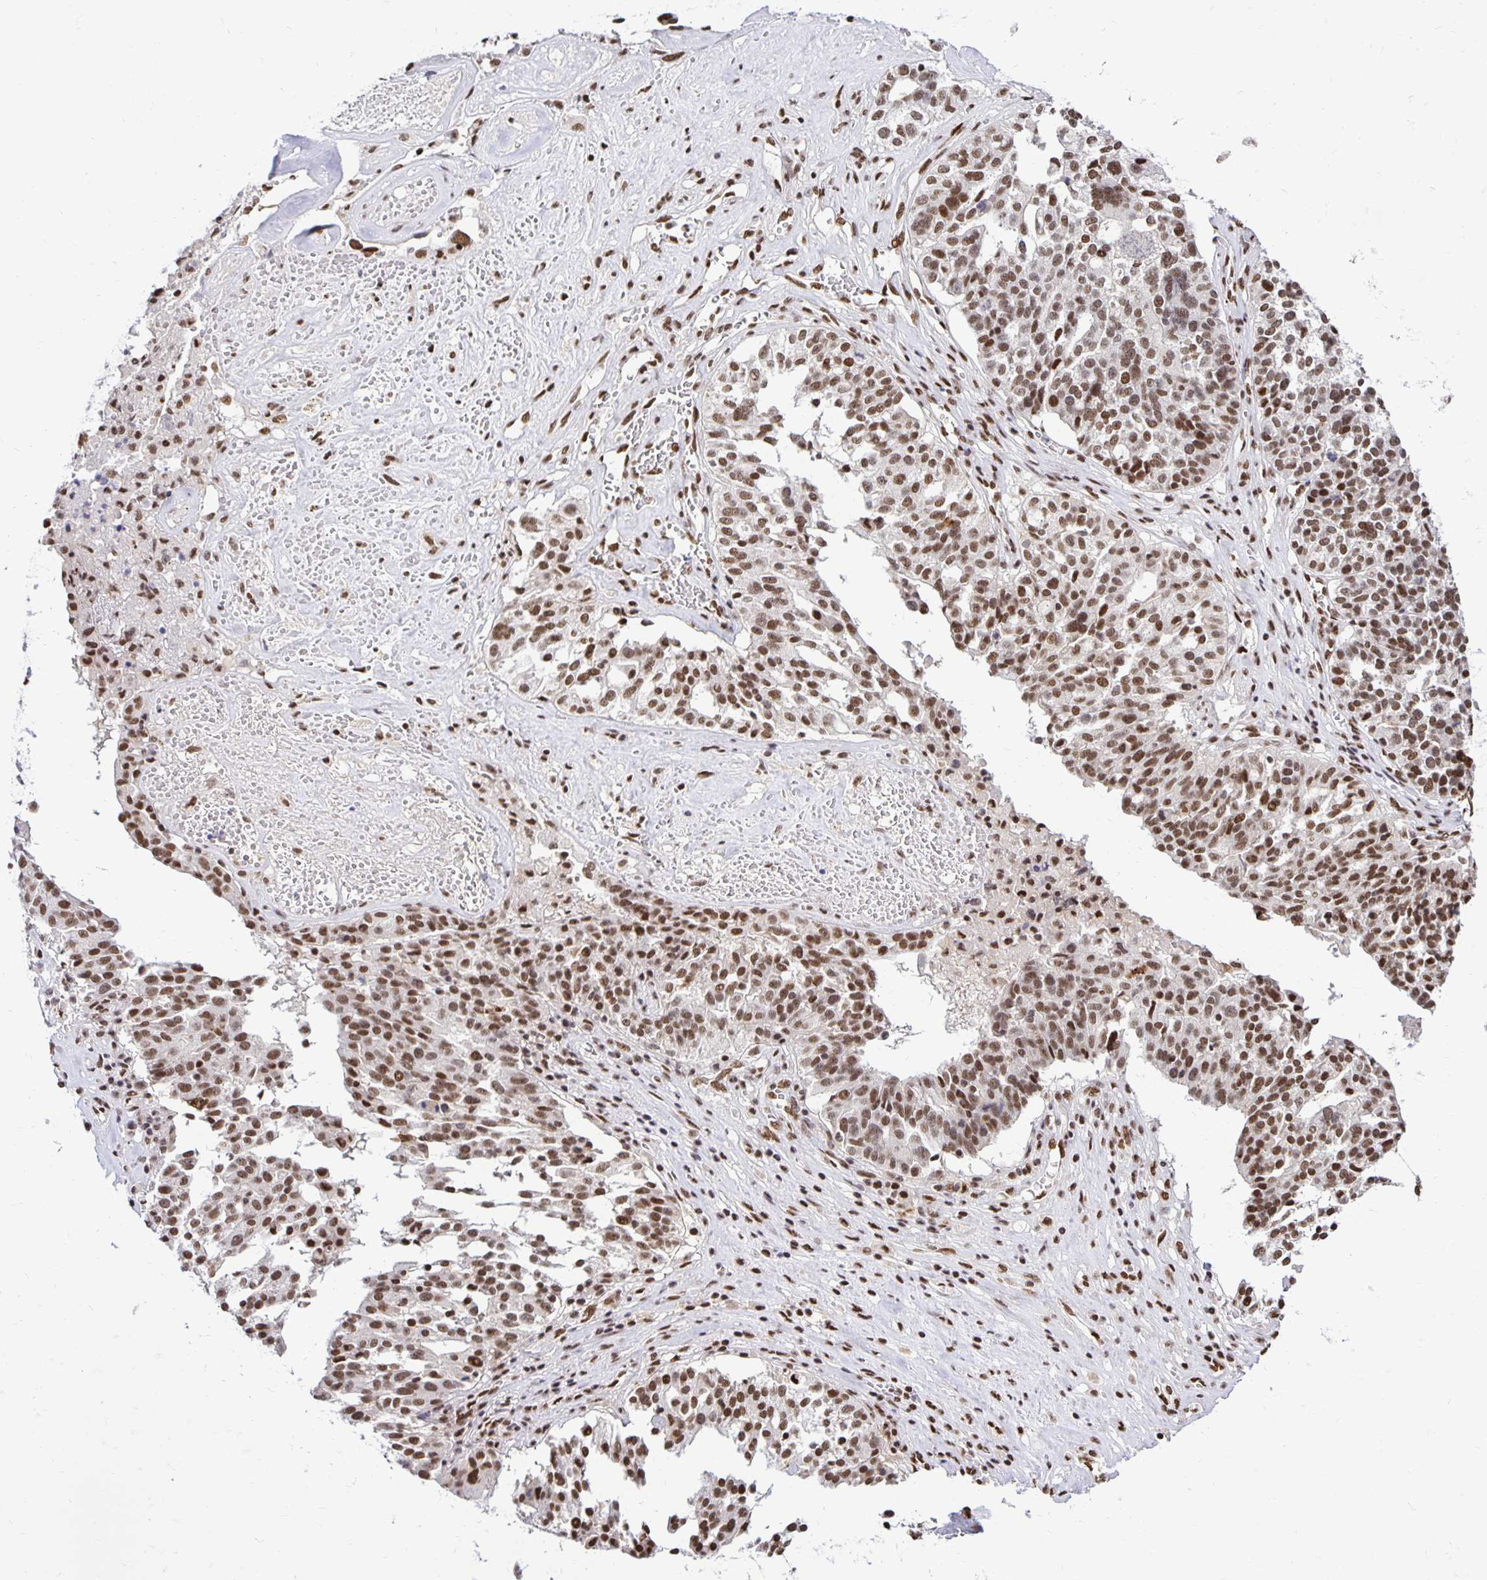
{"staining": {"intensity": "strong", "quantity": ">75%", "location": "nuclear"}, "tissue": "ovarian cancer", "cell_type": "Tumor cells", "image_type": "cancer", "snomed": [{"axis": "morphology", "description": "Cystadenocarcinoma, serous, NOS"}, {"axis": "topography", "description": "Ovary"}], "caption": "Strong nuclear expression for a protein is present in about >75% of tumor cells of ovarian cancer (serous cystadenocarcinoma) using immunohistochemistry.", "gene": "ZNF579", "patient": {"sex": "female", "age": 59}}